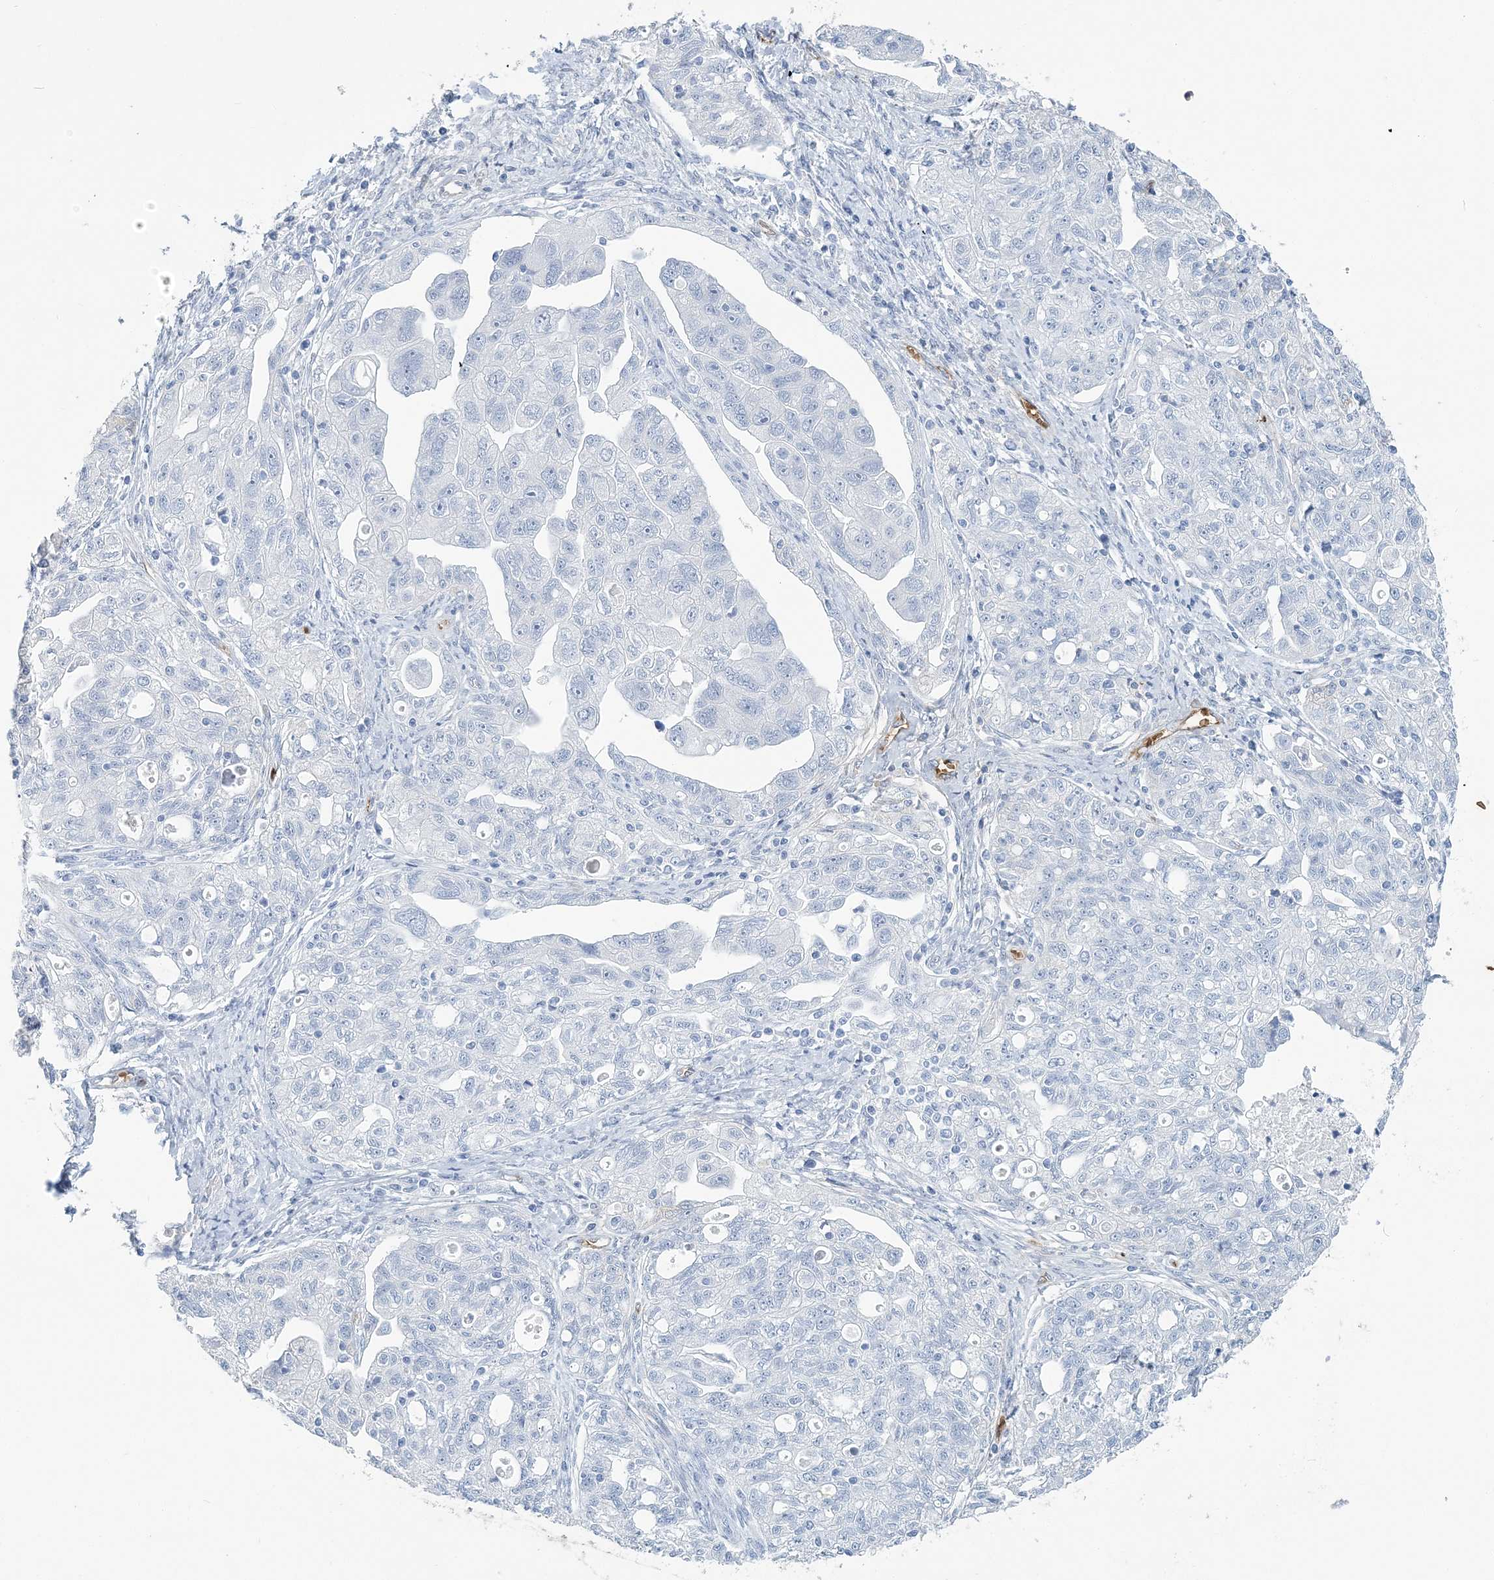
{"staining": {"intensity": "negative", "quantity": "none", "location": "none"}, "tissue": "ovarian cancer", "cell_type": "Tumor cells", "image_type": "cancer", "snomed": [{"axis": "morphology", "description": "Carcinoma, NOS"}, {"axis": "morphology", "description": "Cystadenocarcinoma, serous, NOS"}, {"axis": "topography", "description": "Ovary"}], "caption": "Immunohistochemistry of carcinoma (ovarian) reveals no staining in tumor cells.", "gene": "HBD", "patient": {"sex": "female", "age": 69}}